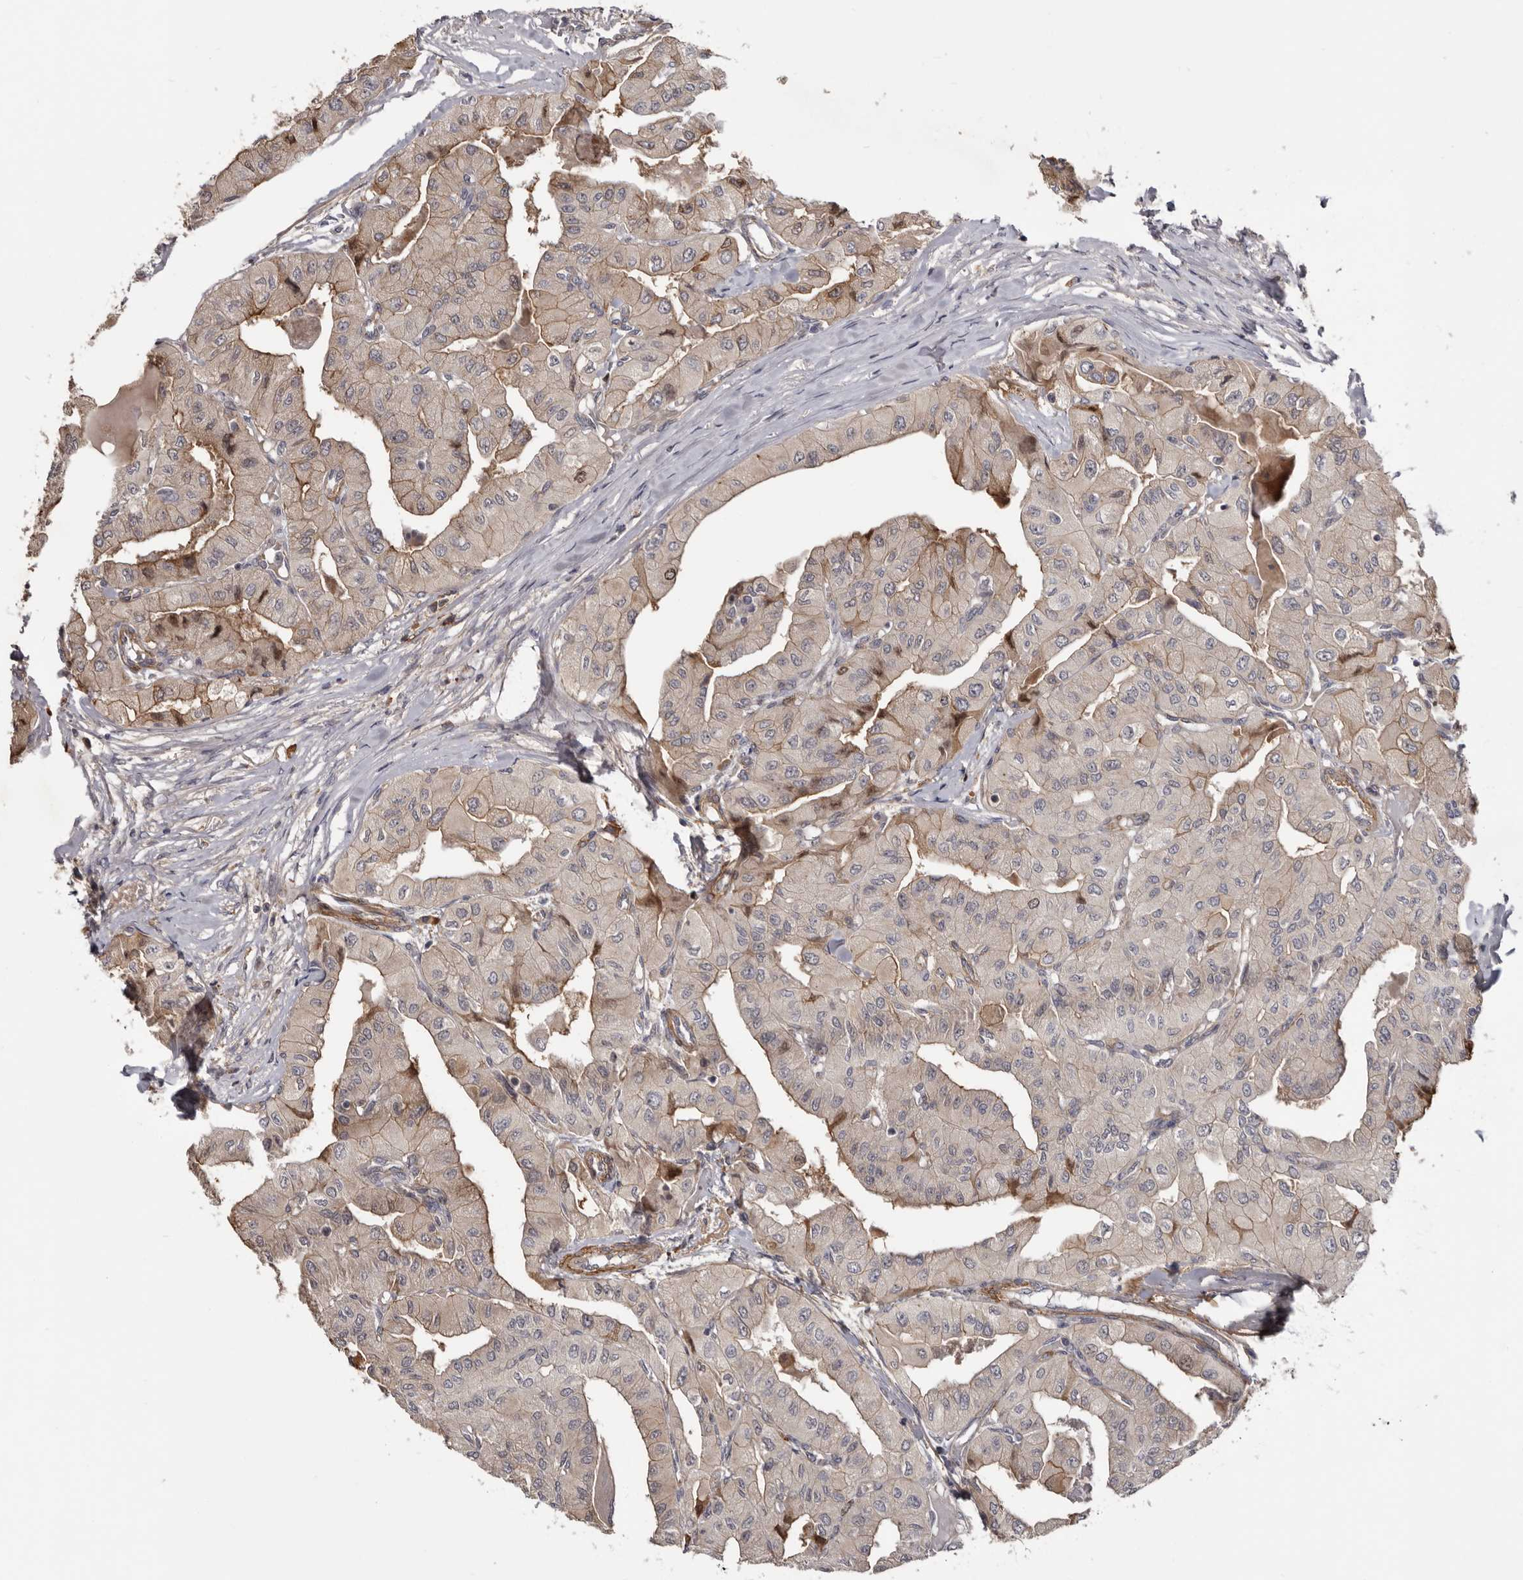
{"staining": {"intensity": "weak", "quantity": ">75%", "location": "cytoplasmic/membranous"}, "tissue": "thyroid cancer", "cell_type": "Tumor cells", "image_type": "cancer", "snomed": [{"axis": "morphology", "description": "Papillary adenocarcinoma, NOS"}, {"axis": "topography", "description": "Thyroid gland"}], "caption": "Thyroid cancer was stained to show a protein in brown. There is low levels of weak cytoplasmic/membranous staining in about >75% of tumor cells.", "gene": "CDCA8", "patient": {"sex": "female", "age": 59}}